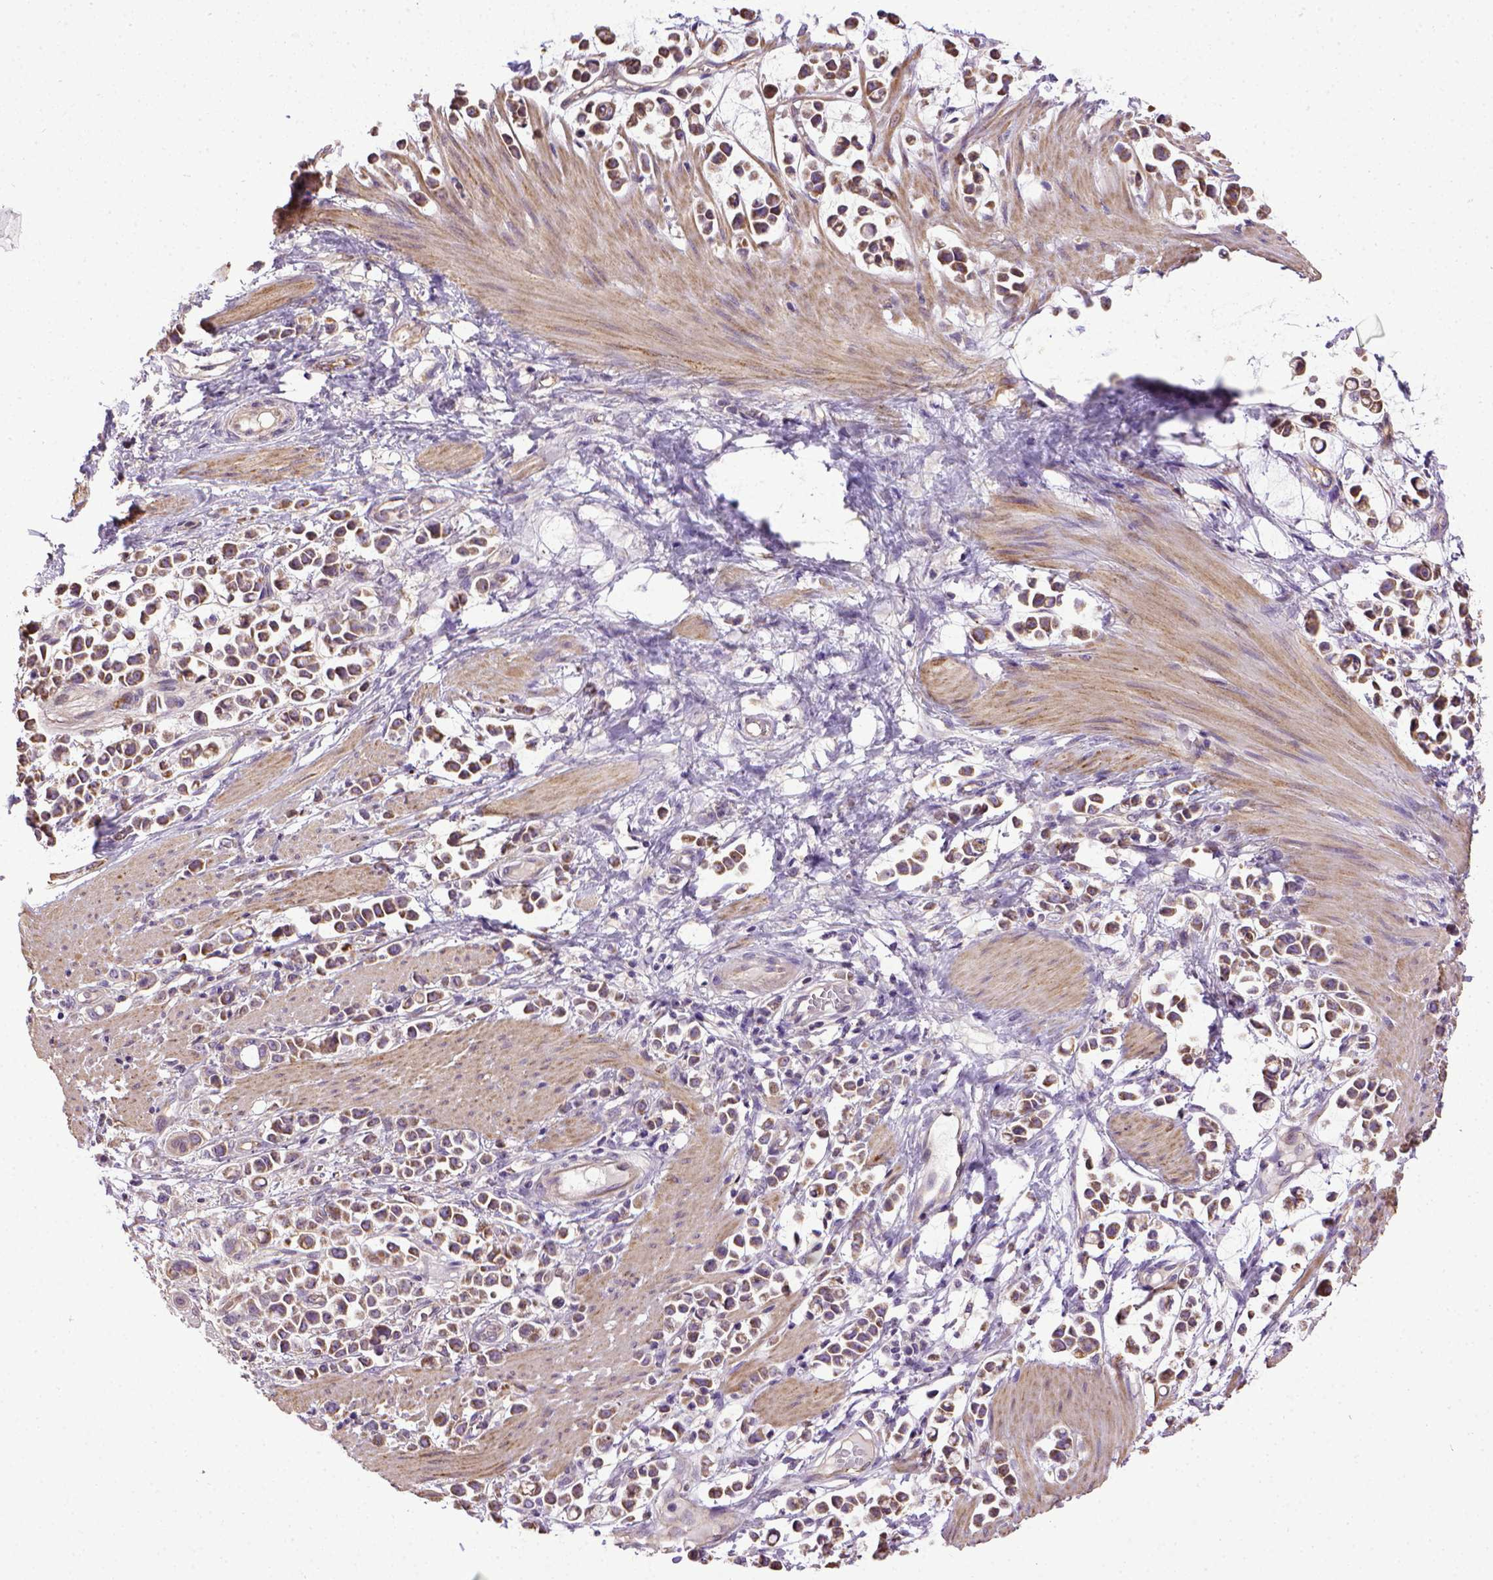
{"staining": {"intensity": "moderate", "quantity": ">75%", "location": "cytoplasmic/membranous"}, "tissue": "stomach cancer", "cell_type": "Tumor cells", "image_type": "cancer", "snomed": [{"axis": "morphology", "description": "Adenocarcinoma, NOS"}, {"axis": "topography", "description": "Stomach"}], "caption": "IHC of human stomach adenocarcinoma shows medium levels of moderate cytoplasmic/membranous positivity in approximately >75% of tumor cells.", "gene": "ENG", "patient": {"sex": "male", "age": 82}}